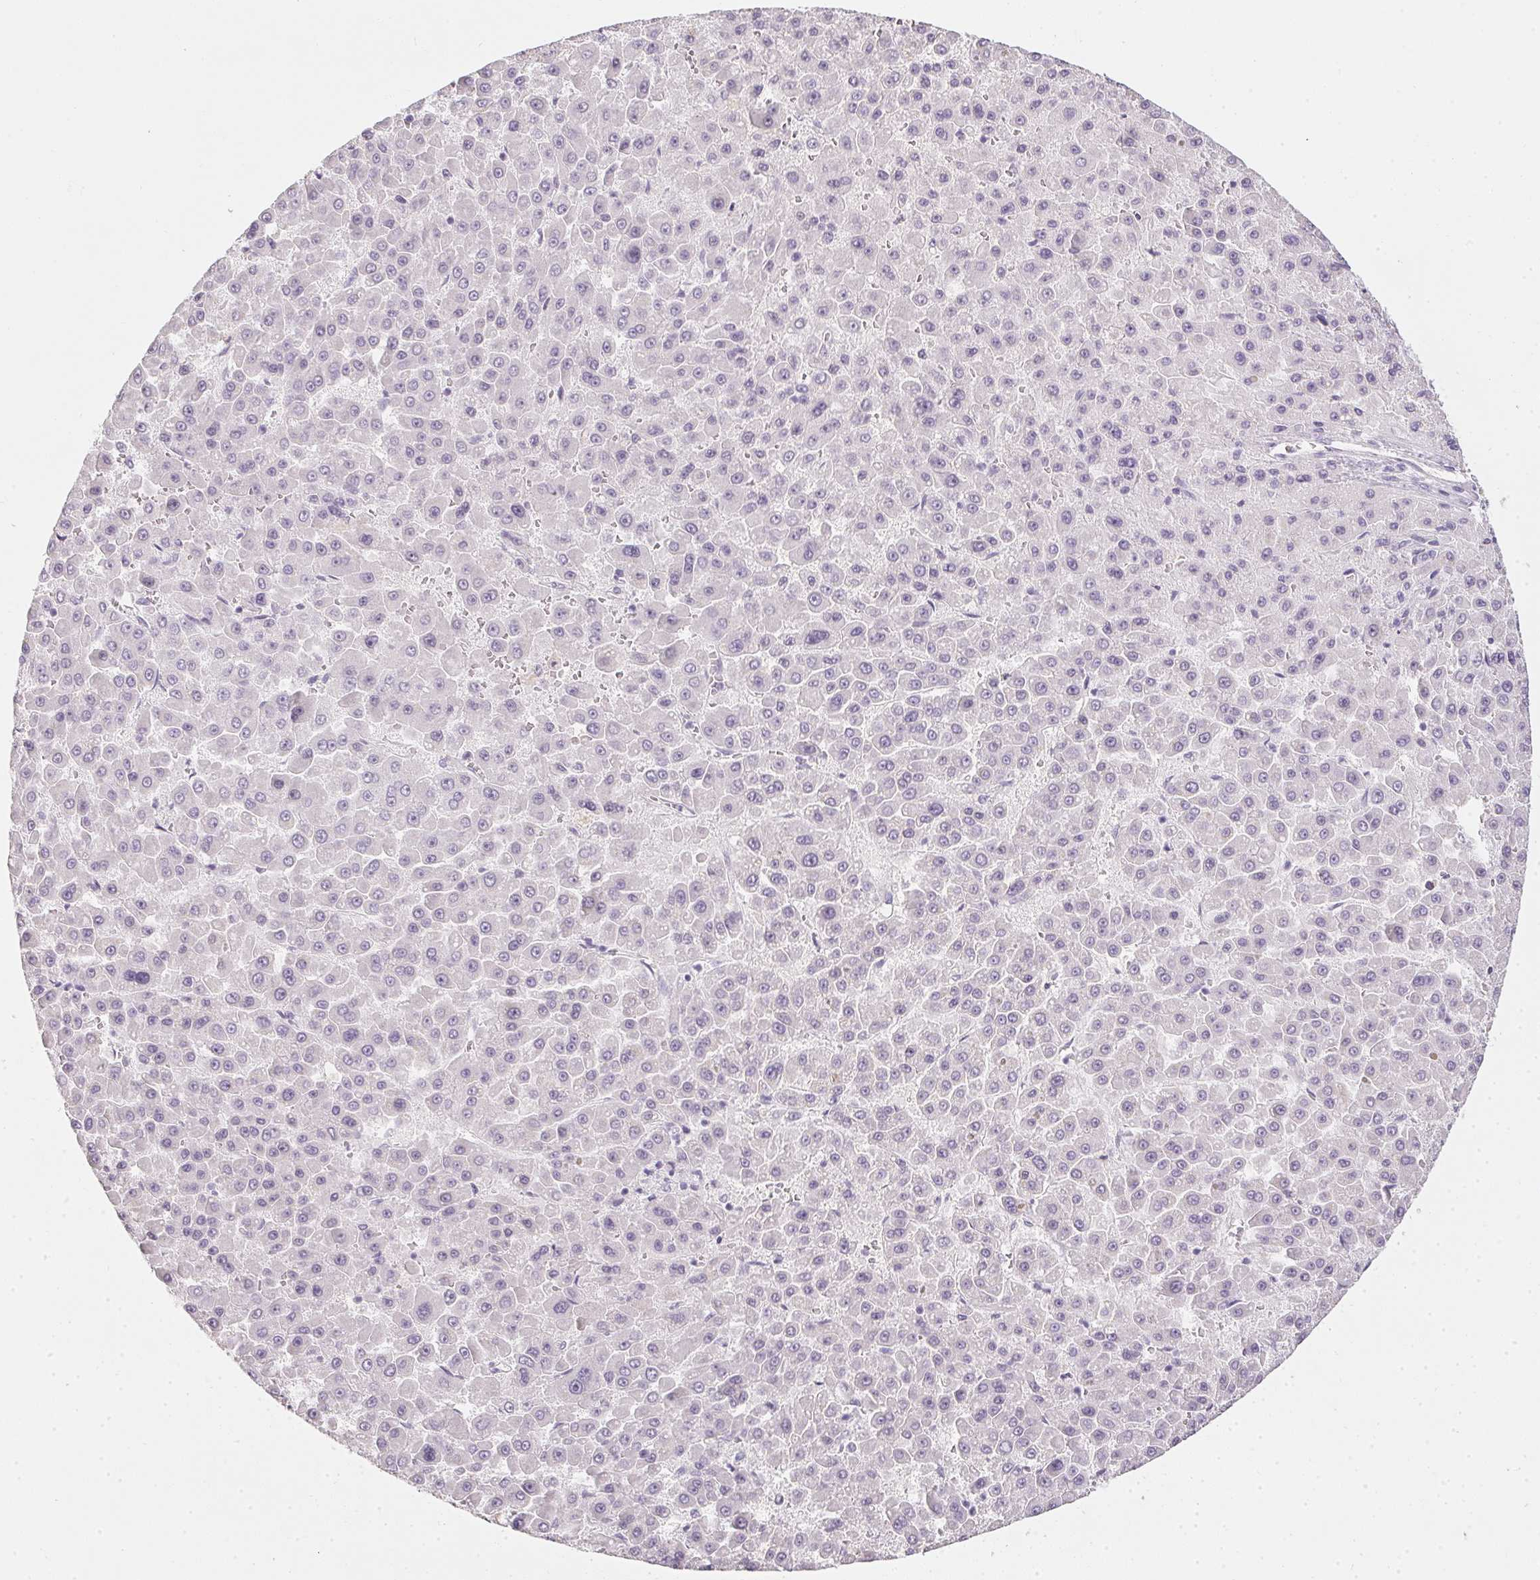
{"staining": {"intensity": "negative", "quantity": "none", "location": "none"}, "tissue": "liver cancer", "cell_type": "Tumor cells", "image_type": "cancer", "snomed": [{"axis": "morphology", "description": "Carcinoma, Hepatocellular, NOS"}, {"axis": "topography", "description": "Liver"}], "caption": "Liver cancer stained for a protein using immunohistochemistry (IHC) shows no staining tumor cells.", "gene": "TMEM72", "patient": {"sex": "male", "age": 78}}